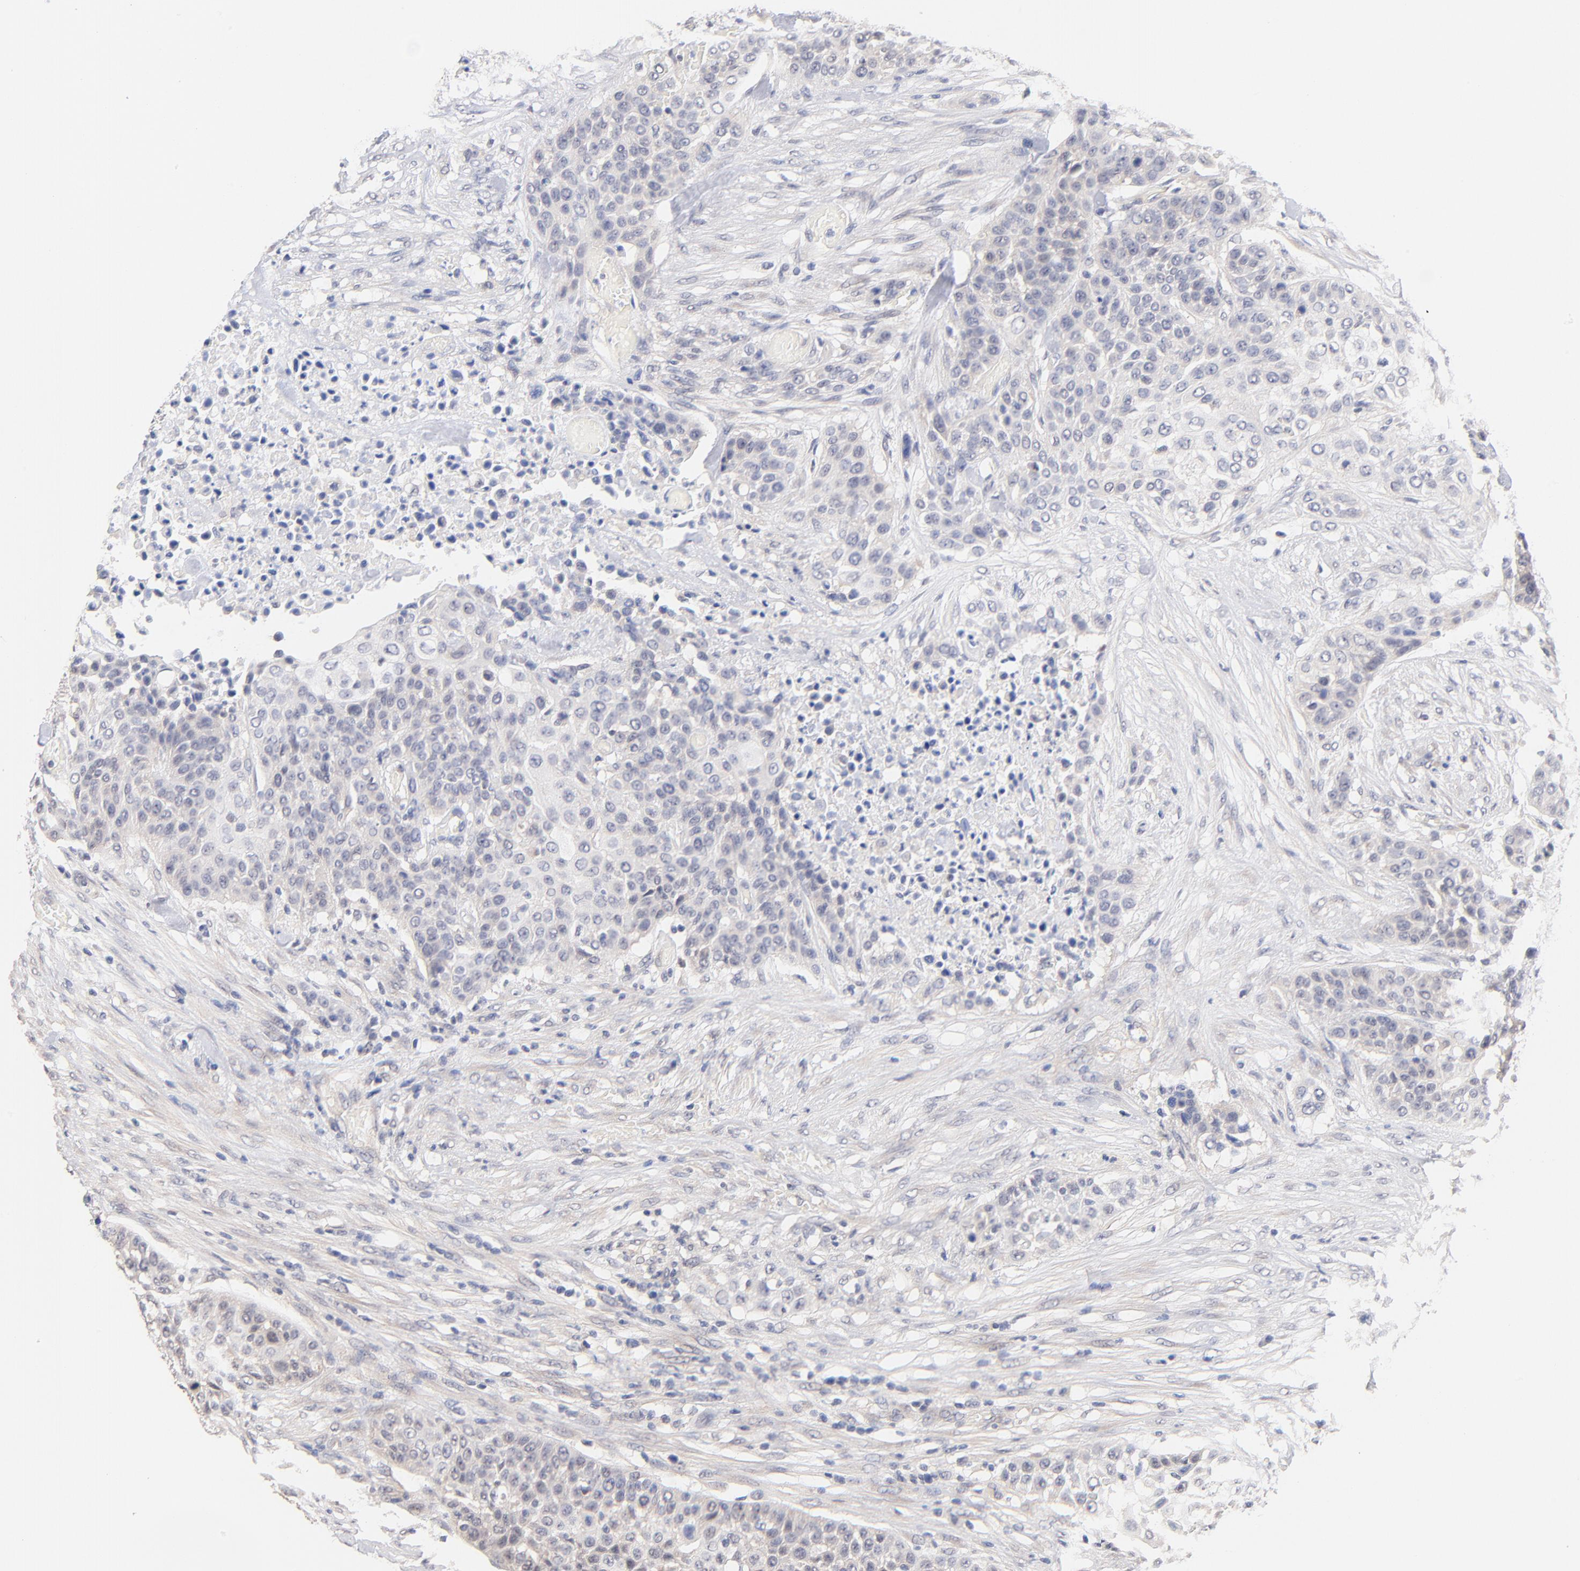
{"staining": {"intensity": "negative", "quantity": "none", "location": "none"}, "tissue": "urothelial cancer", "cell_type": "Tumor cells", "image_type": "cancer", "snomed": [{"axis": "morphology", "description": "Urothelial carcinoma, High grade"}, {"axis": "topography", "description": "Urinary bladder"}], "caption": "Immunohistochemical staining of human urothelial cancer displays no significant positivity in tumor cells. Brightfield microscopy of IHC stained with DAB (3,3'-diaminobenzidine) (brown) and hematoxylin (blue), captured at high magnification.", "gene": "RIBC2", "patient": {"sex": "male", "age": 74}}